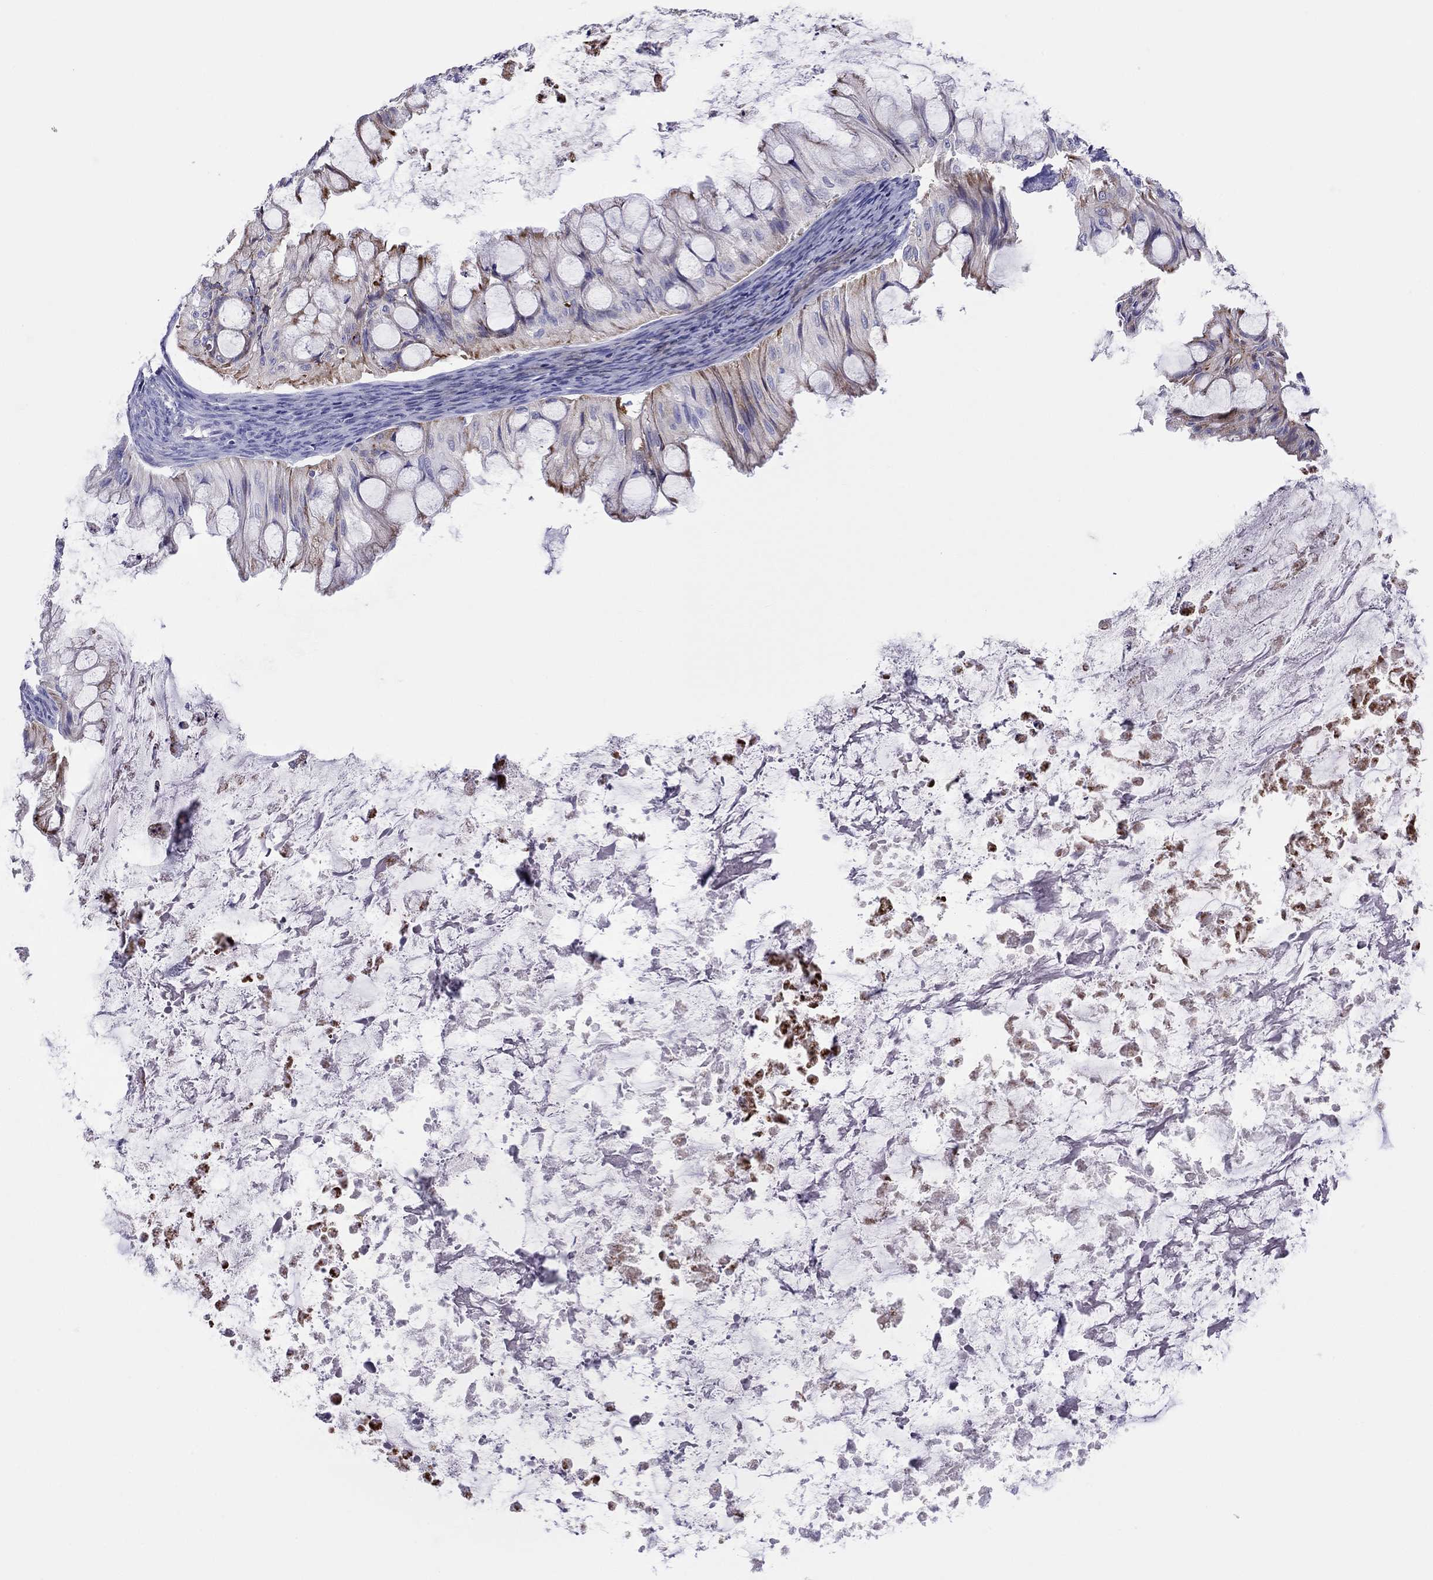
{"staining": {"intensity": "negative", "quantity": "none", "location": "none"}, "tissue": "ovarian cancer", "cell_type": "Tumor cells", "image_type": "cancer", "snomed": [{"axis": "morphology", "description": "Cystadenocarcinoma, mucinous, NOS"}, {"axis": "topography", "description": "Ovary"}], "caption": "Immunohistochemical staining of human ovarian cancer shows no significant positivity in tumor cells. (DAB (3,3'-diaminobenzidine) immunohistochemistry (IHC), high magnification).", "gene": "COL9A1", "patient": {"sex": "female", "age": 57}}